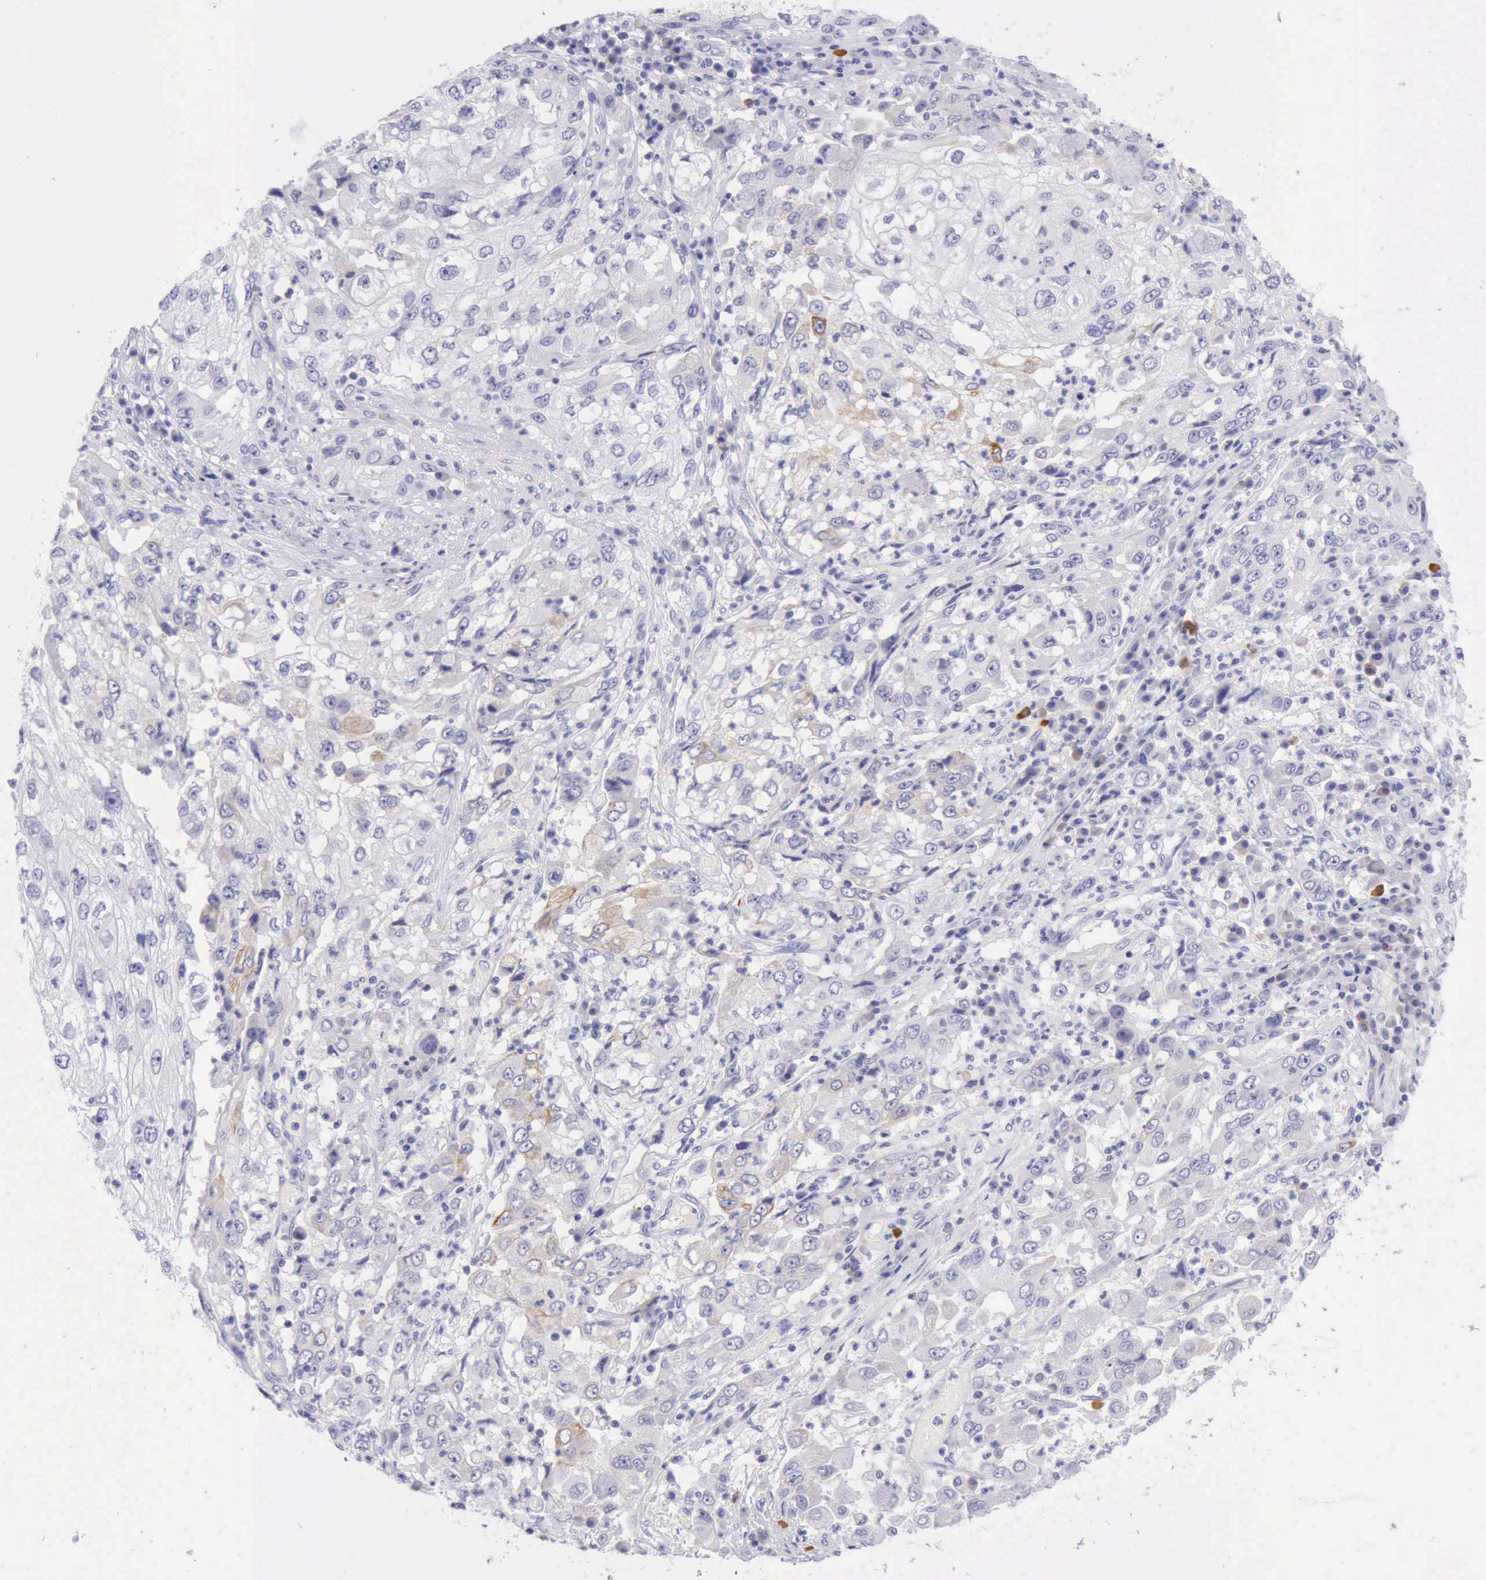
{"staining": {"intensity": "negative", "quantity": "none", "location": "none"}, "tissue": "cervical cancer", "cell_type": "Tumor cells", "image_type": "cancer", "snomed": [{"axis": "morphology", "description": "Squamous cell carcinoma, NOS"}, {"axis": "topography", "description": "Cervix"}], "caption": "Immunohistochemistry of squamous cell carcinoma (cervical) displays no positivity in tumor cells.", "gene": "KRT8", "patient": {"sex": "female", "age": 36}}